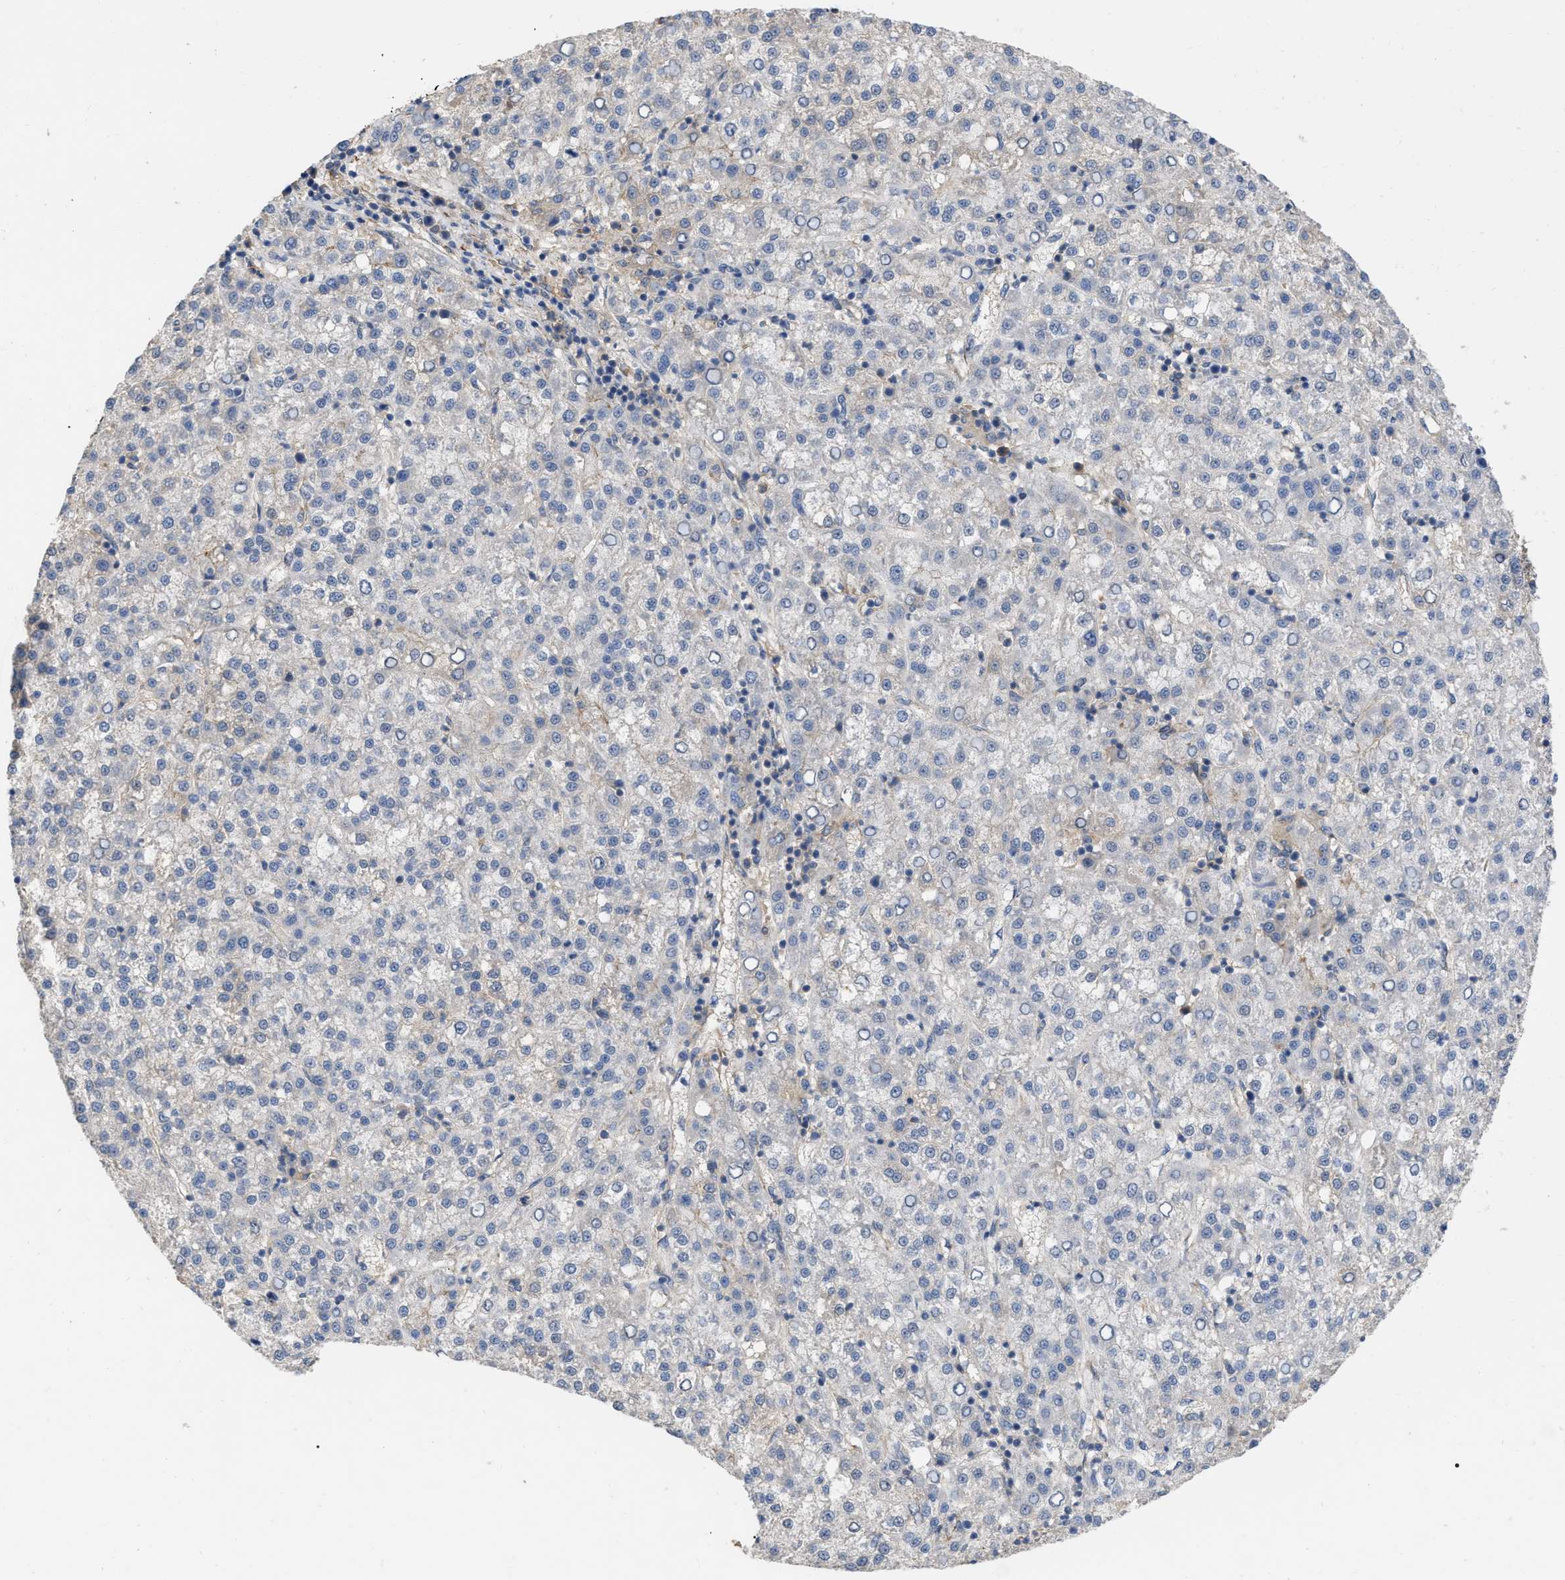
{"staining": {"intensity": "negative", "quantity": "none", "location": "none"}, "tissue": "liver cancer", "cell_type": "Tumor cells", "image_type": "cancer", "snomed": [{"axis": "morphology", "description": "Carcinoma, Hepatocellular, NOS"}, {"axis": "topography", "description": "Liver"}], "caption": "An immunohistochemistry (IHC) photomicrograph of hepatocellular carcinoma (liver) is shown. There is no staining in tumor cells of hepatocellular carcinoma (liver).", "gene": "RABEP1", "patient": {"sex": "female", "age": 58}}